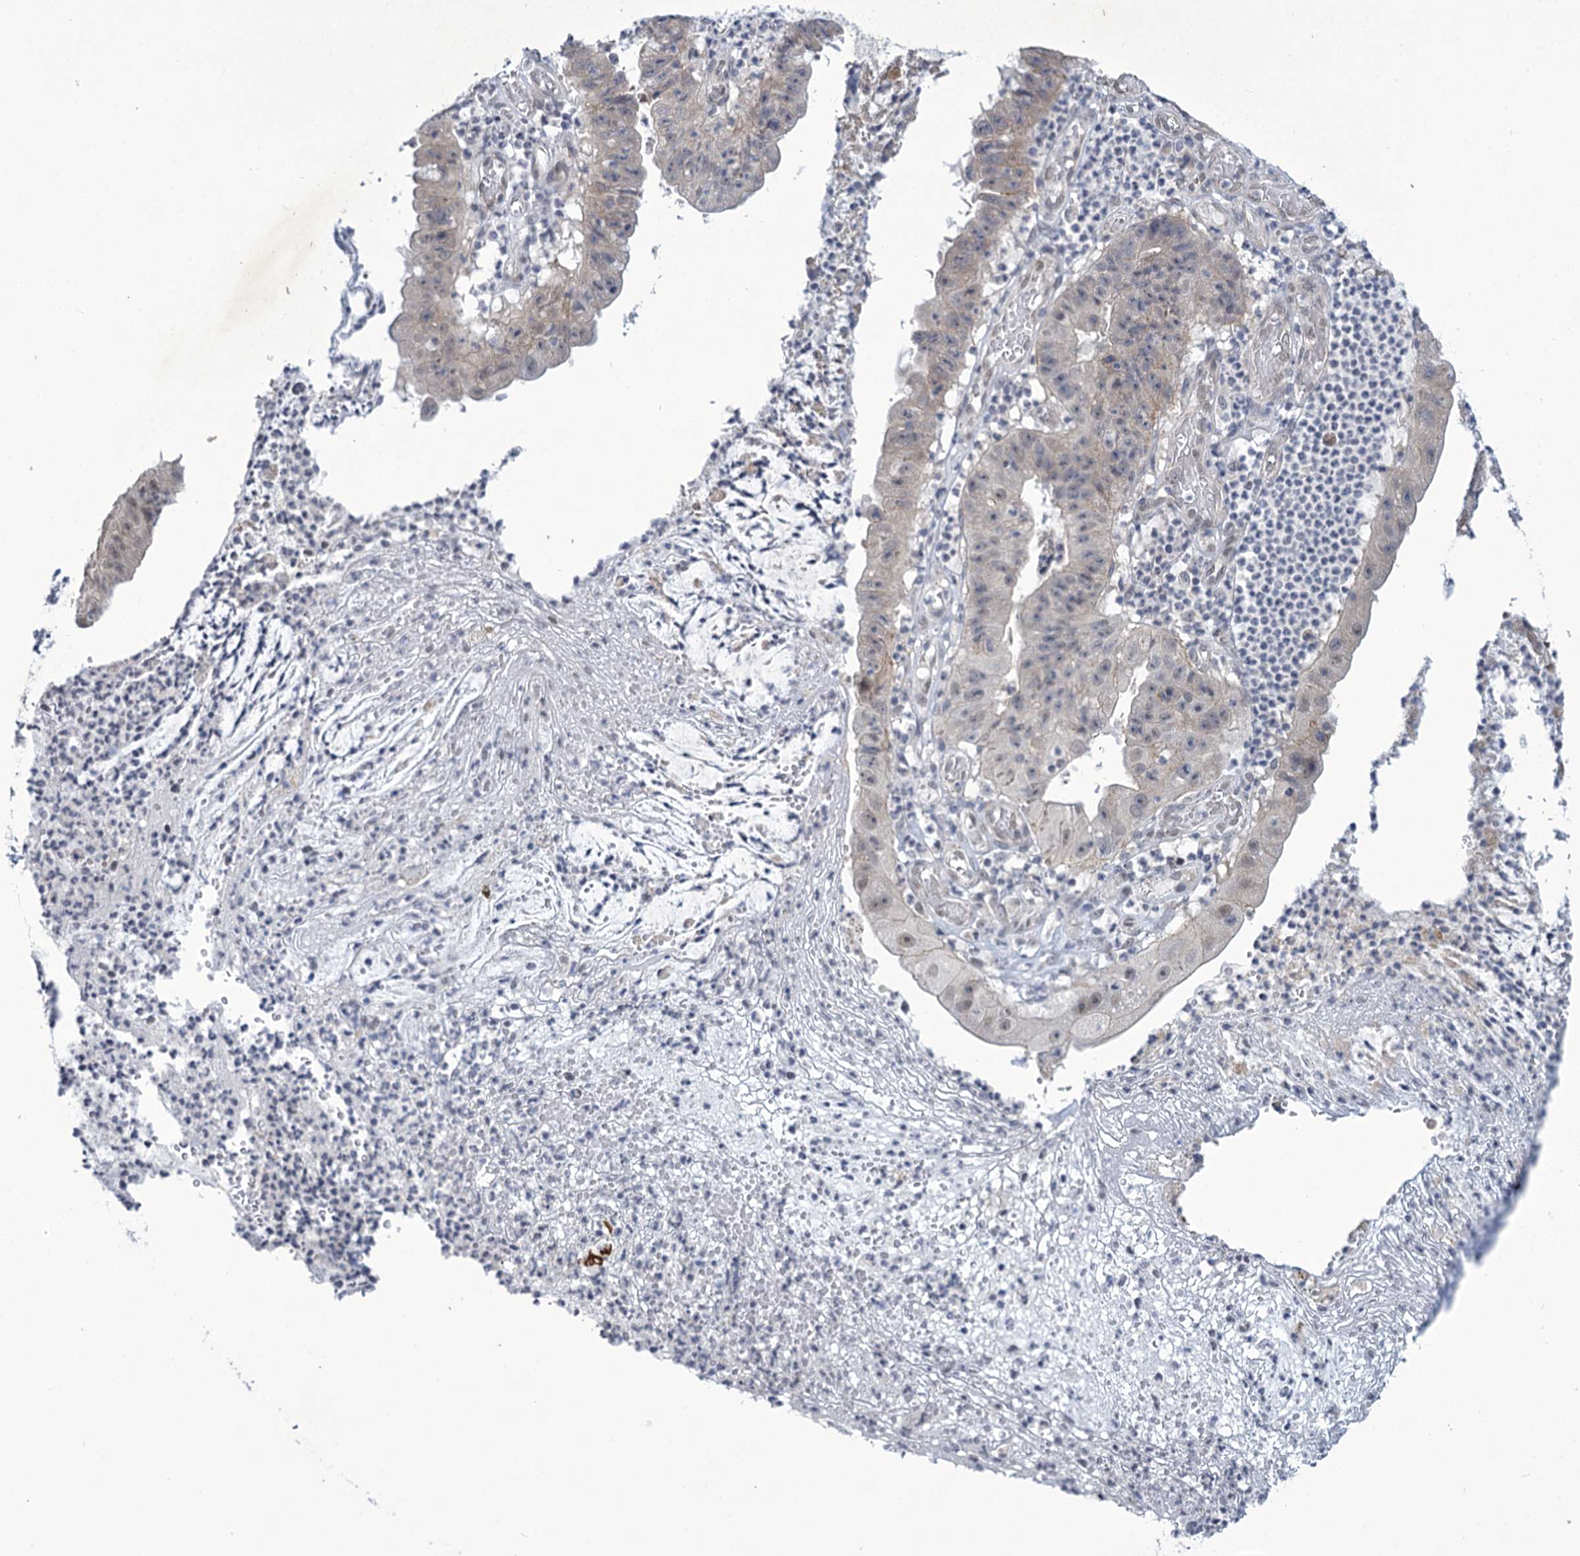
{"staining": {"intensity": "weak", "quantity": "25%-75%", "location": "cytoplasmic/membranous"}, "tissue": "stomach cancer", "cell_type": "Tumor cells", "image_type": "cancer", "snomed": [{"axis": "morphology", "description": "Adenocarcinoma, NOS"}, {"axis": "topography", "description": "Stomach"}], "caption": "DAB immunohistochemical staining of stomach cancer displays weak cytoplasmic/membranous protein positivity in approximately 25%-75% of tumor cells.", "gene": "MBLAC2", "patient": {"sex": "male", "age": 59}}